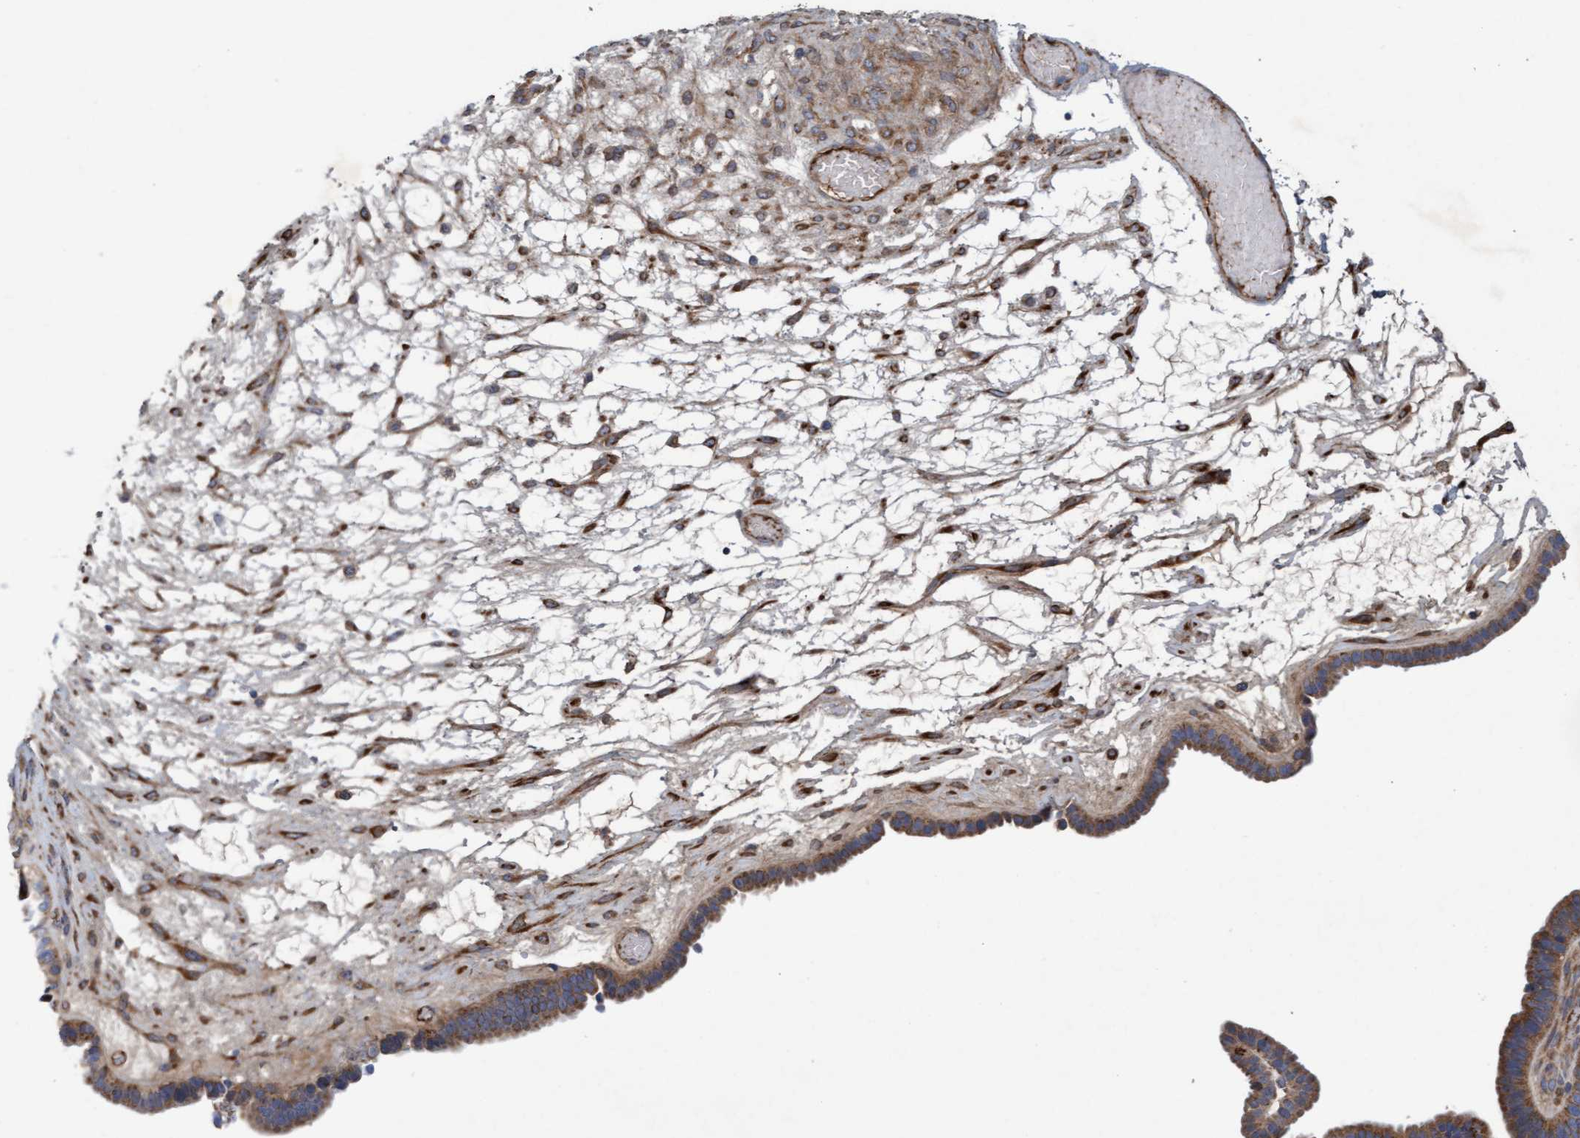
{"staining": {"intensity": "moderate", "quantity": ">75%", "location": "cytoplasmic/membranous"}, "tissue": "ovarian cancer", "cell_type": "Tumor cells", "image_type": "cancer", "snomed": [{"axis": "morphology", "description": "Cystadenocarcinoma, serous, NOS"}, {"axis": "topography", "description": "Ovary"}], "caption": "Tumor cells show medium levels of moderate cytoplasmic/membranous positivity in approximately >75% of cells in human ovarian serous cystadenocarcinoma.", "gene": "DDHD2", "patient": {"sex": "female", "age": 56}}